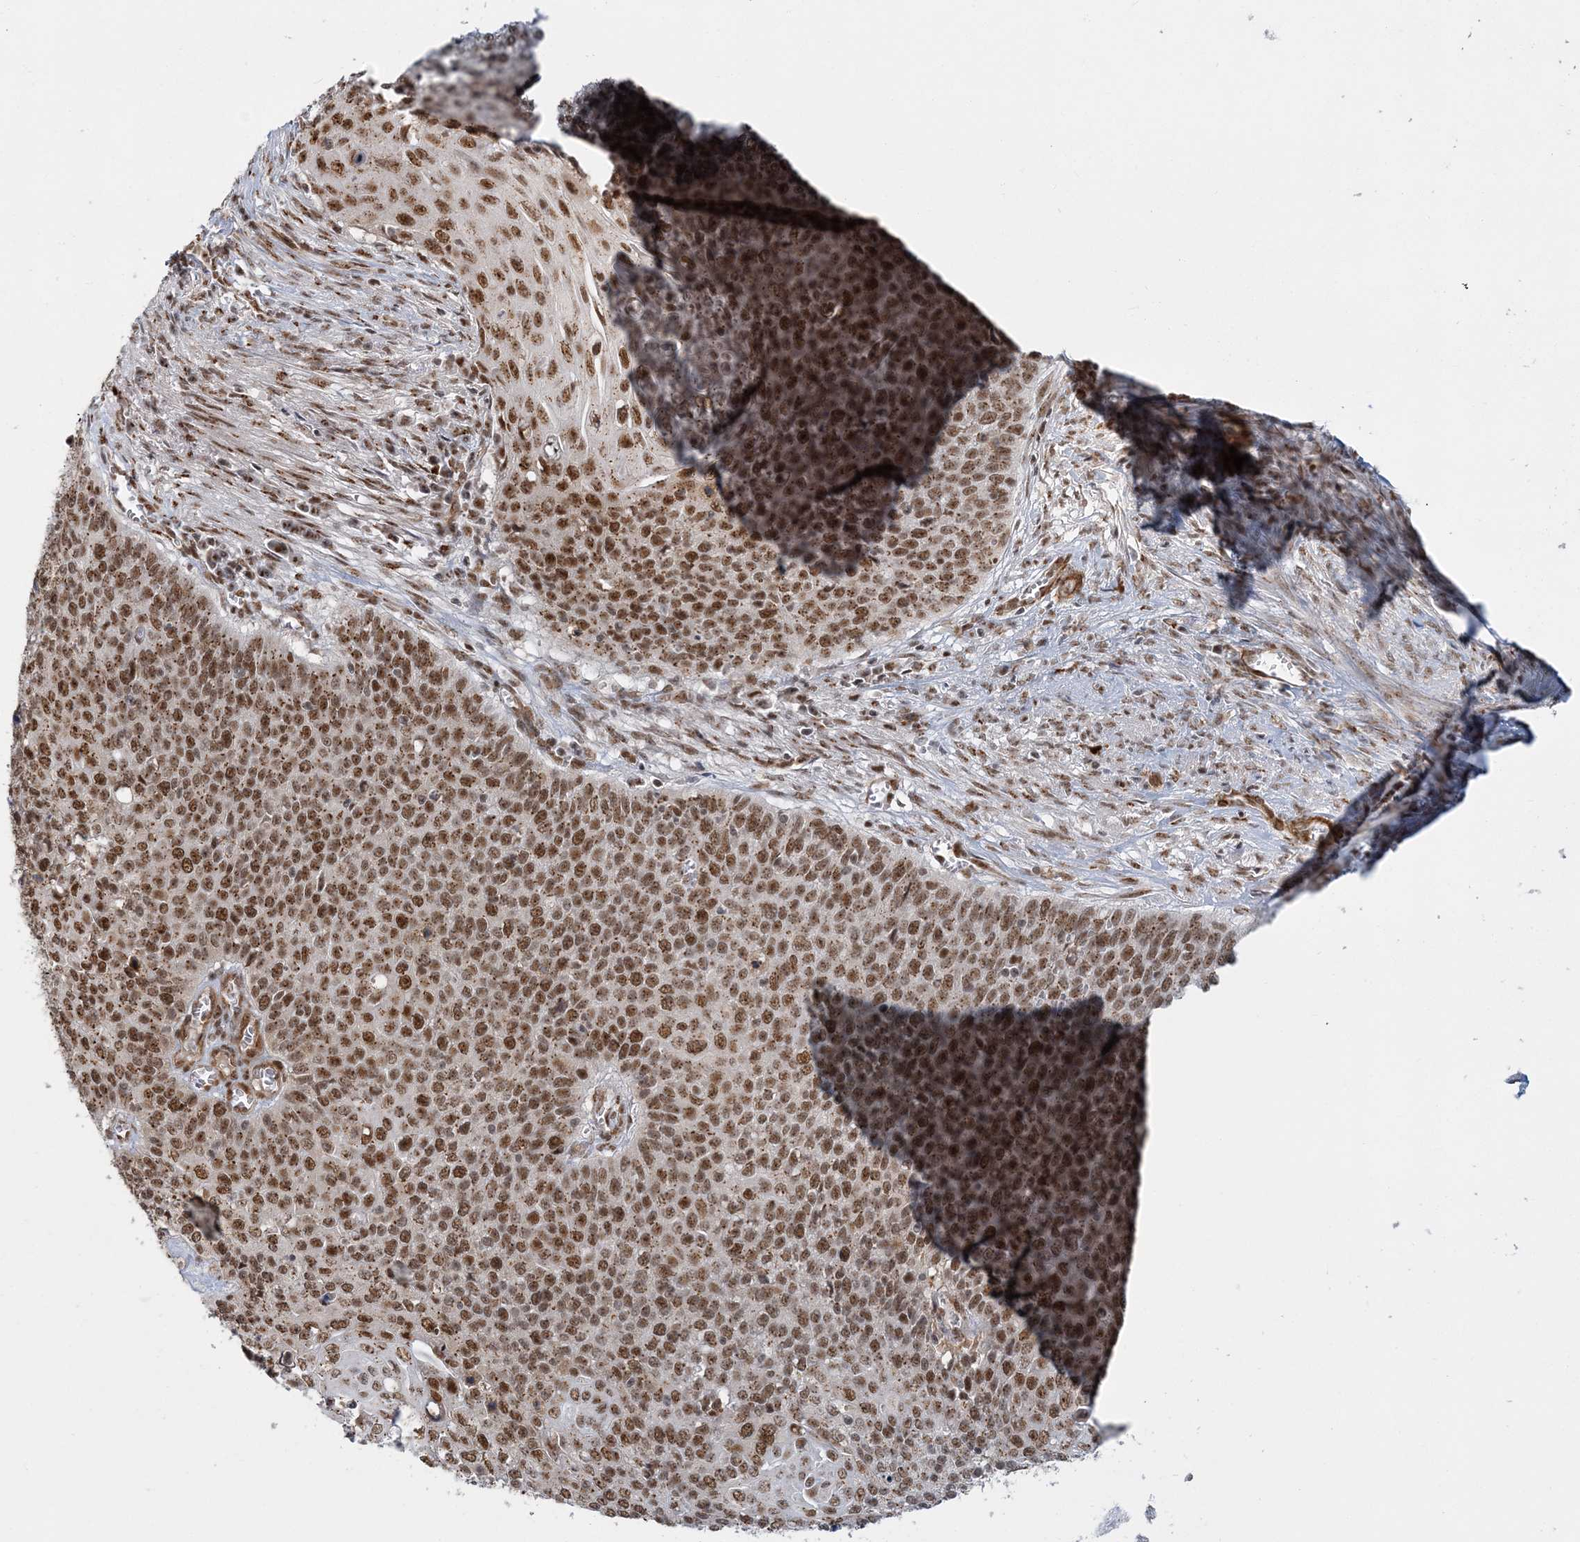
{"staining": {"intensity": "moderate", "quantity": ">75%", "location": "cytoplasmic/membranous,nuclear"}, "tissue": "cervical cancer", "cell_type": "Tumor cells", "image_type": "cancer", "snomed": [{"axis": "morphology", "description": "Squamous cell carcinoma, NOS"}, {"axis": "topography", "description": "Cervix"}], "caption": "This histopathology image reveals immunohistochemistry staining of cervical squamous cell carcinoma, with medium moderate cytoplasmic/membranous and nuclear expression in about >75% of tumor cells.", "gene": "PLRG1", "patient": {"sex": "female", "age": 39}}